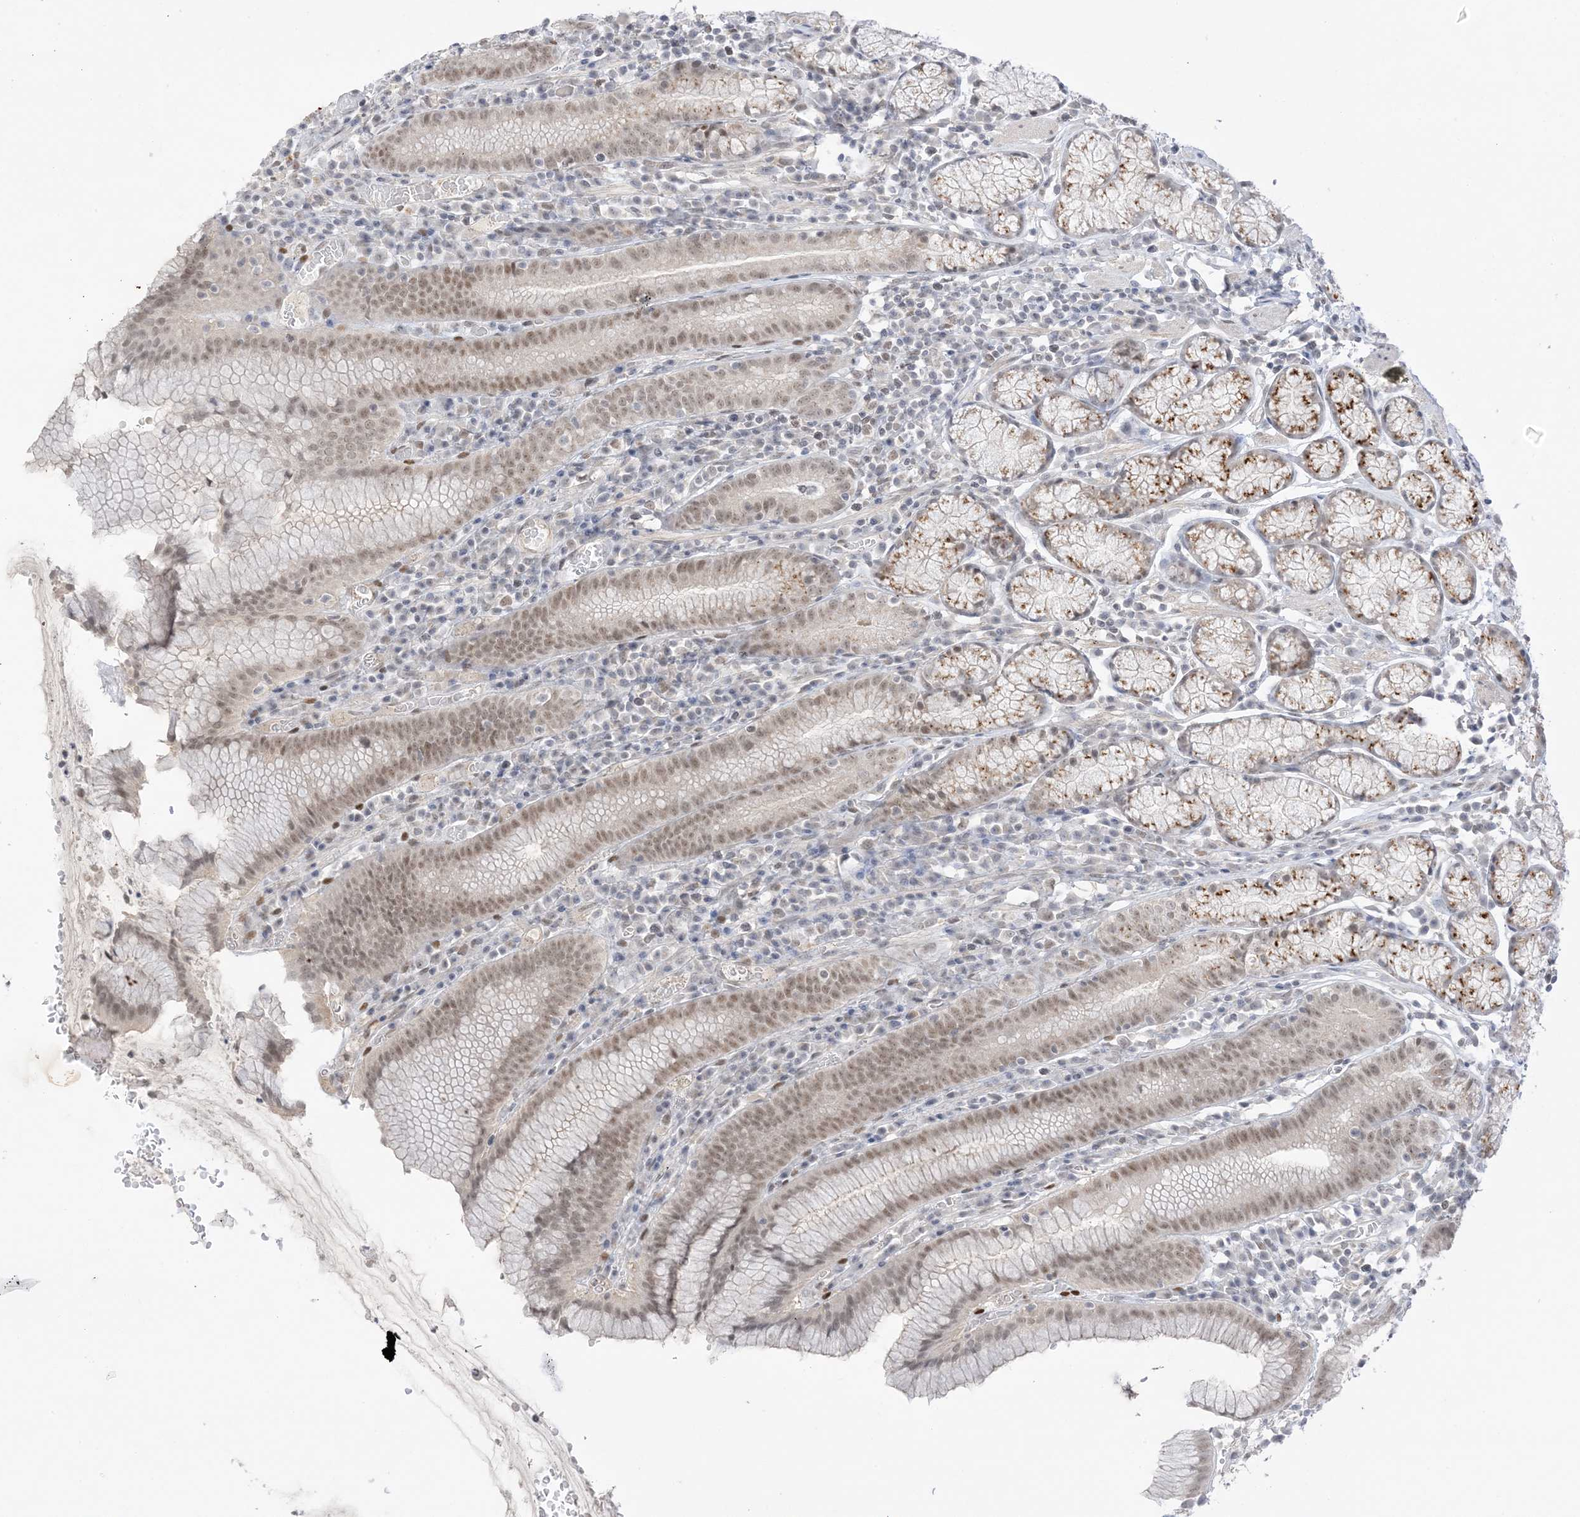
{"staining": {"intensity": "moderate", "quantity": "25%-75%", "location": "cytoplasmic/membranous,nuclear"}, "tissue": "stomach", "cell_type": "Glandular cells", "image_type": "normal", "snomed": [{"axis": "morphology", "description": "Normal tissue, NOS"}, {"axis": "topography", "description": "Stomach"}], "caption": "Protein staining of unremarkable stomach demonstrates moderate cytoplasmic/membranous,nuclear staining in approximately 25%-75% of glandular cells.", "gene": "MSL3", "patient": {"sex": "male", "age": 55}}